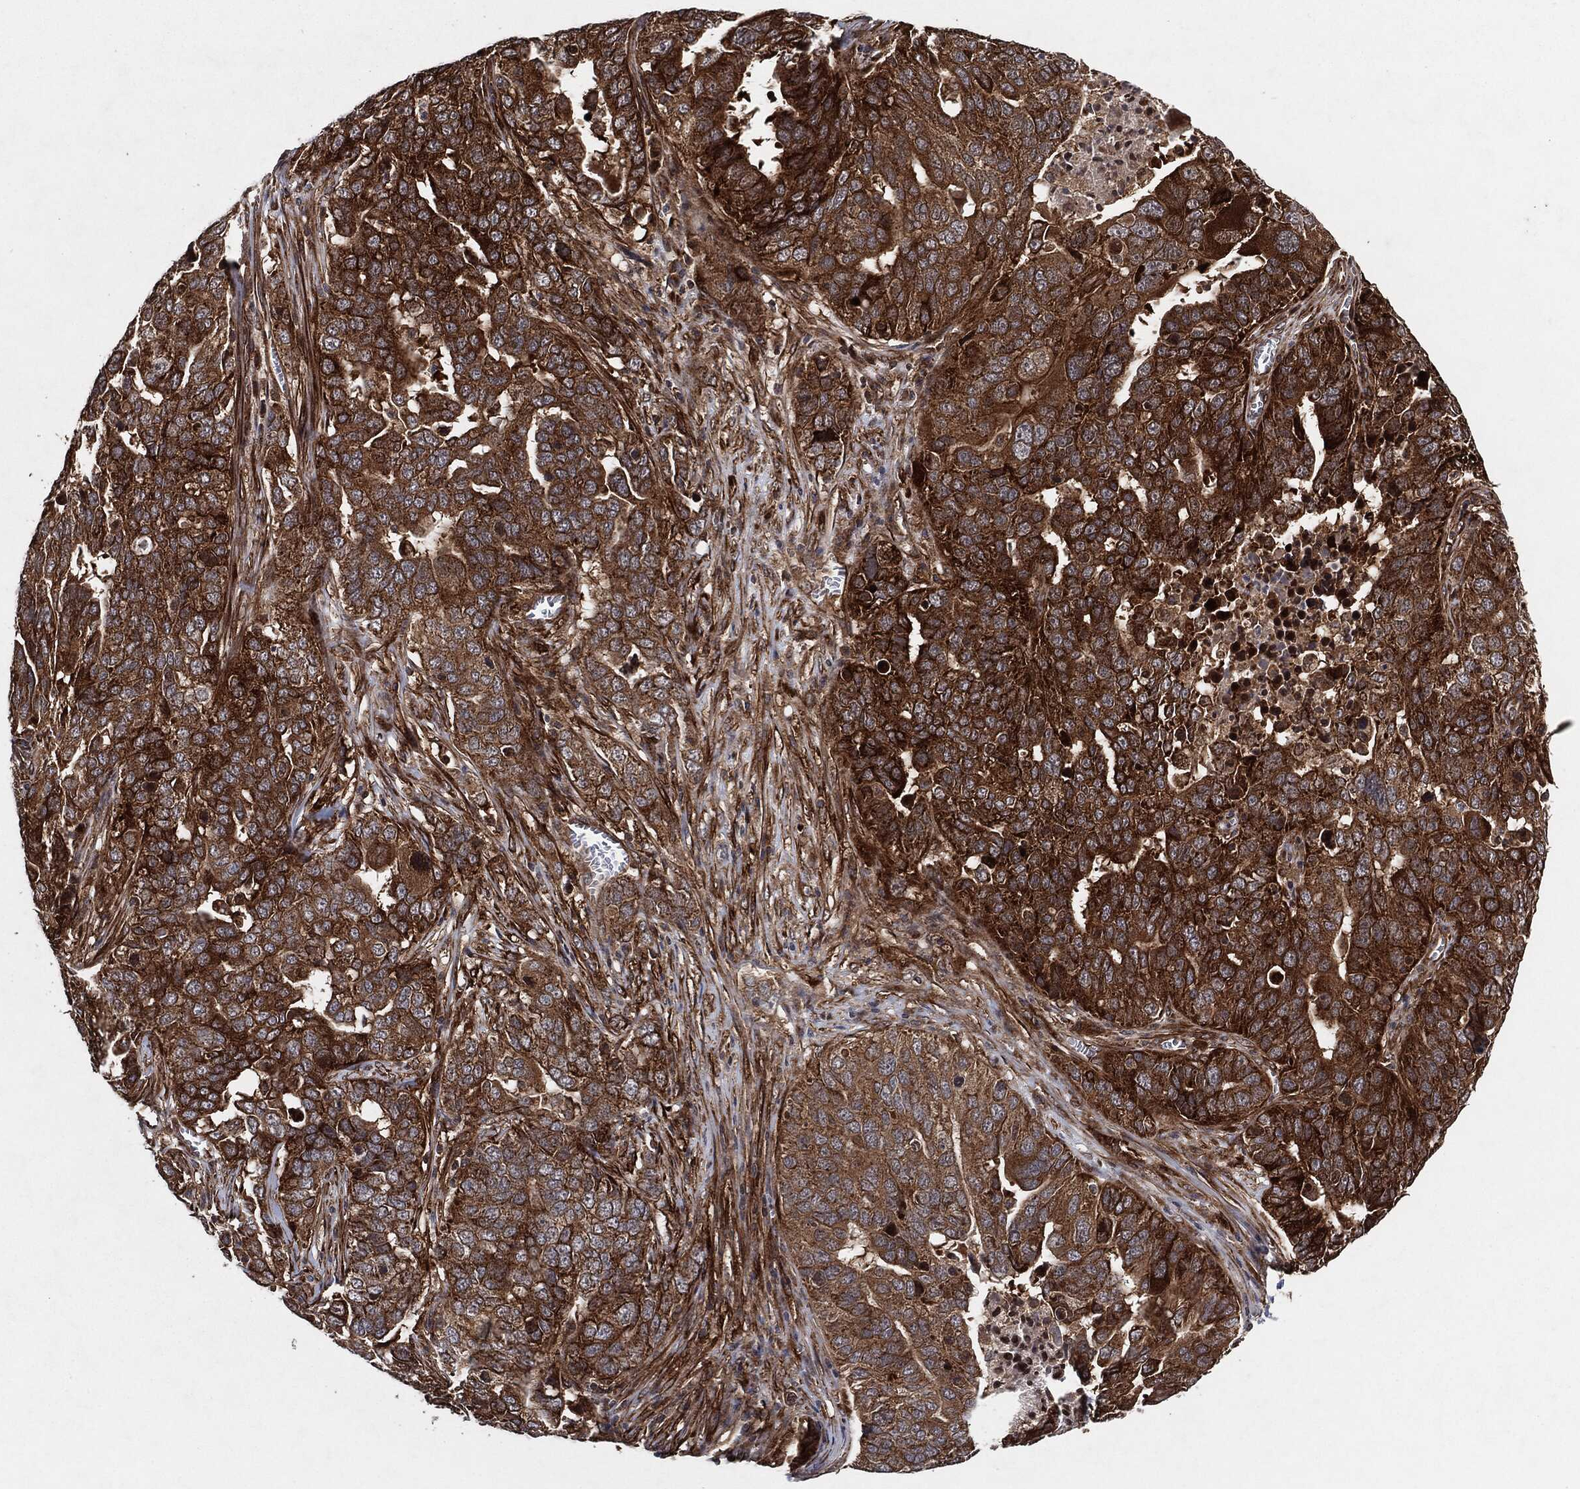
{"staining": {"intensity": "strong", "quantity": ">75%", "location": "cytoplasmic/membranous"}, "tissue": "ovarian cancer", "cell_type": "Tumor cells", "image_type": "cancer", "snomed": [{"axis": "morphology", "description": "Carcinoma, endometroid"}, {"axis": "topography", "description": "Soft tissue"}, {"axis": "topography", "description": "Ovary"}], "caption": "A photomicrograph showing strong cytoplasmic/membranous staining in approximately >75% of tumor cells in endometroid carcinoma (ovarian), as visualized by brown immunohistochemical staining.", "gene": "BCAR1", "patient": {"sex": "female", "age": 52}}